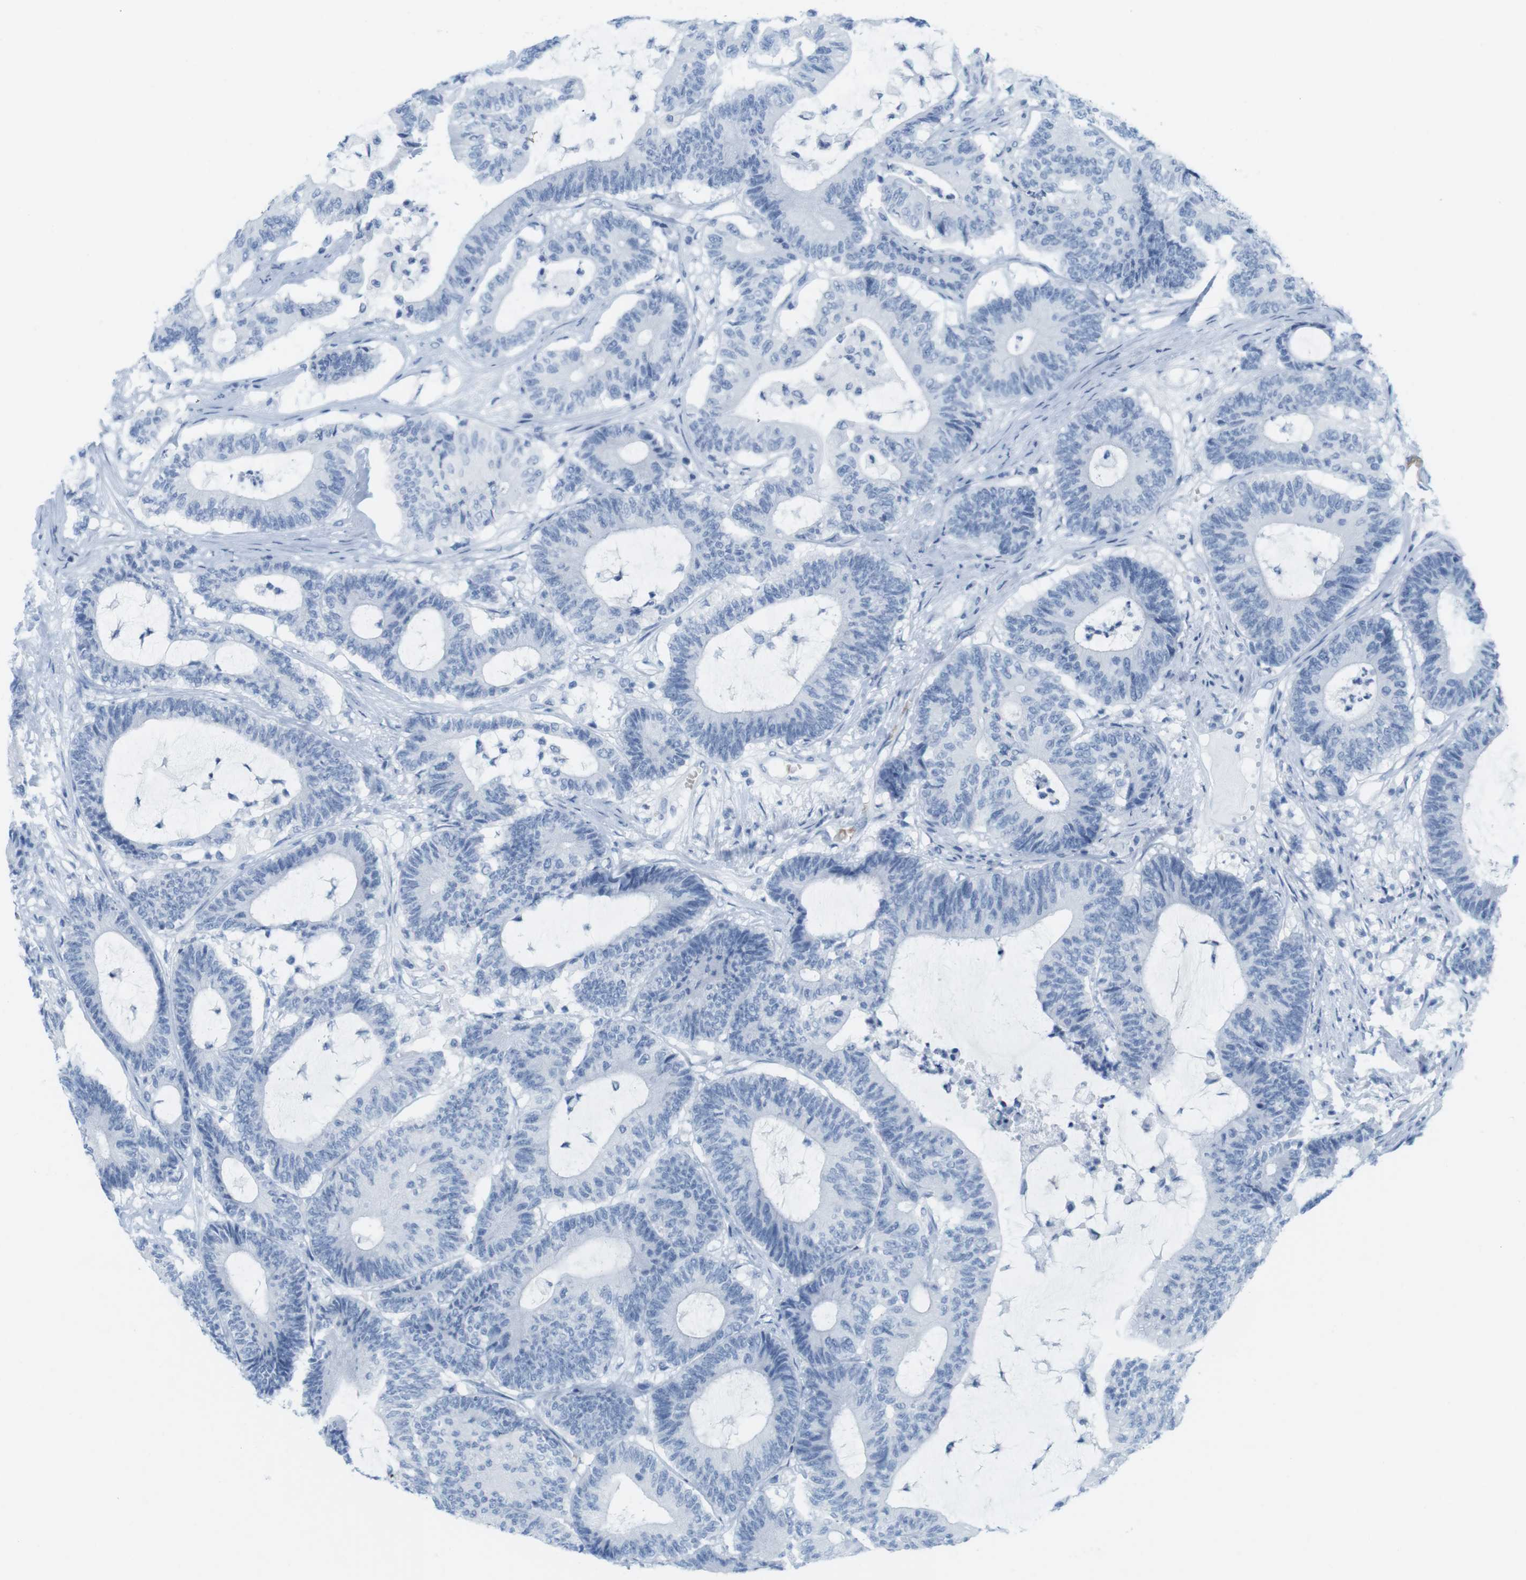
{"staining": {"intensity": "negative", "quantity": "none", "location": "none"}, "tissue": "colorectal cancer", "cell_type": "Tumor cells", "image_type": "cancer", "snomed": [{"axis": "morphology", "description": "Adenocarcinoma, NOS"}, {"axis": "topography", "description": "Colon"}], "caption": "This is a image of immunohistochemistry (IHC) staining of colorectal adenocarcinoma, which shows no positivity in tumor cells. (DAB IHC, high magnification).", "gene": "TNNT2", "patient": {"sex": "female", "age": 84}}